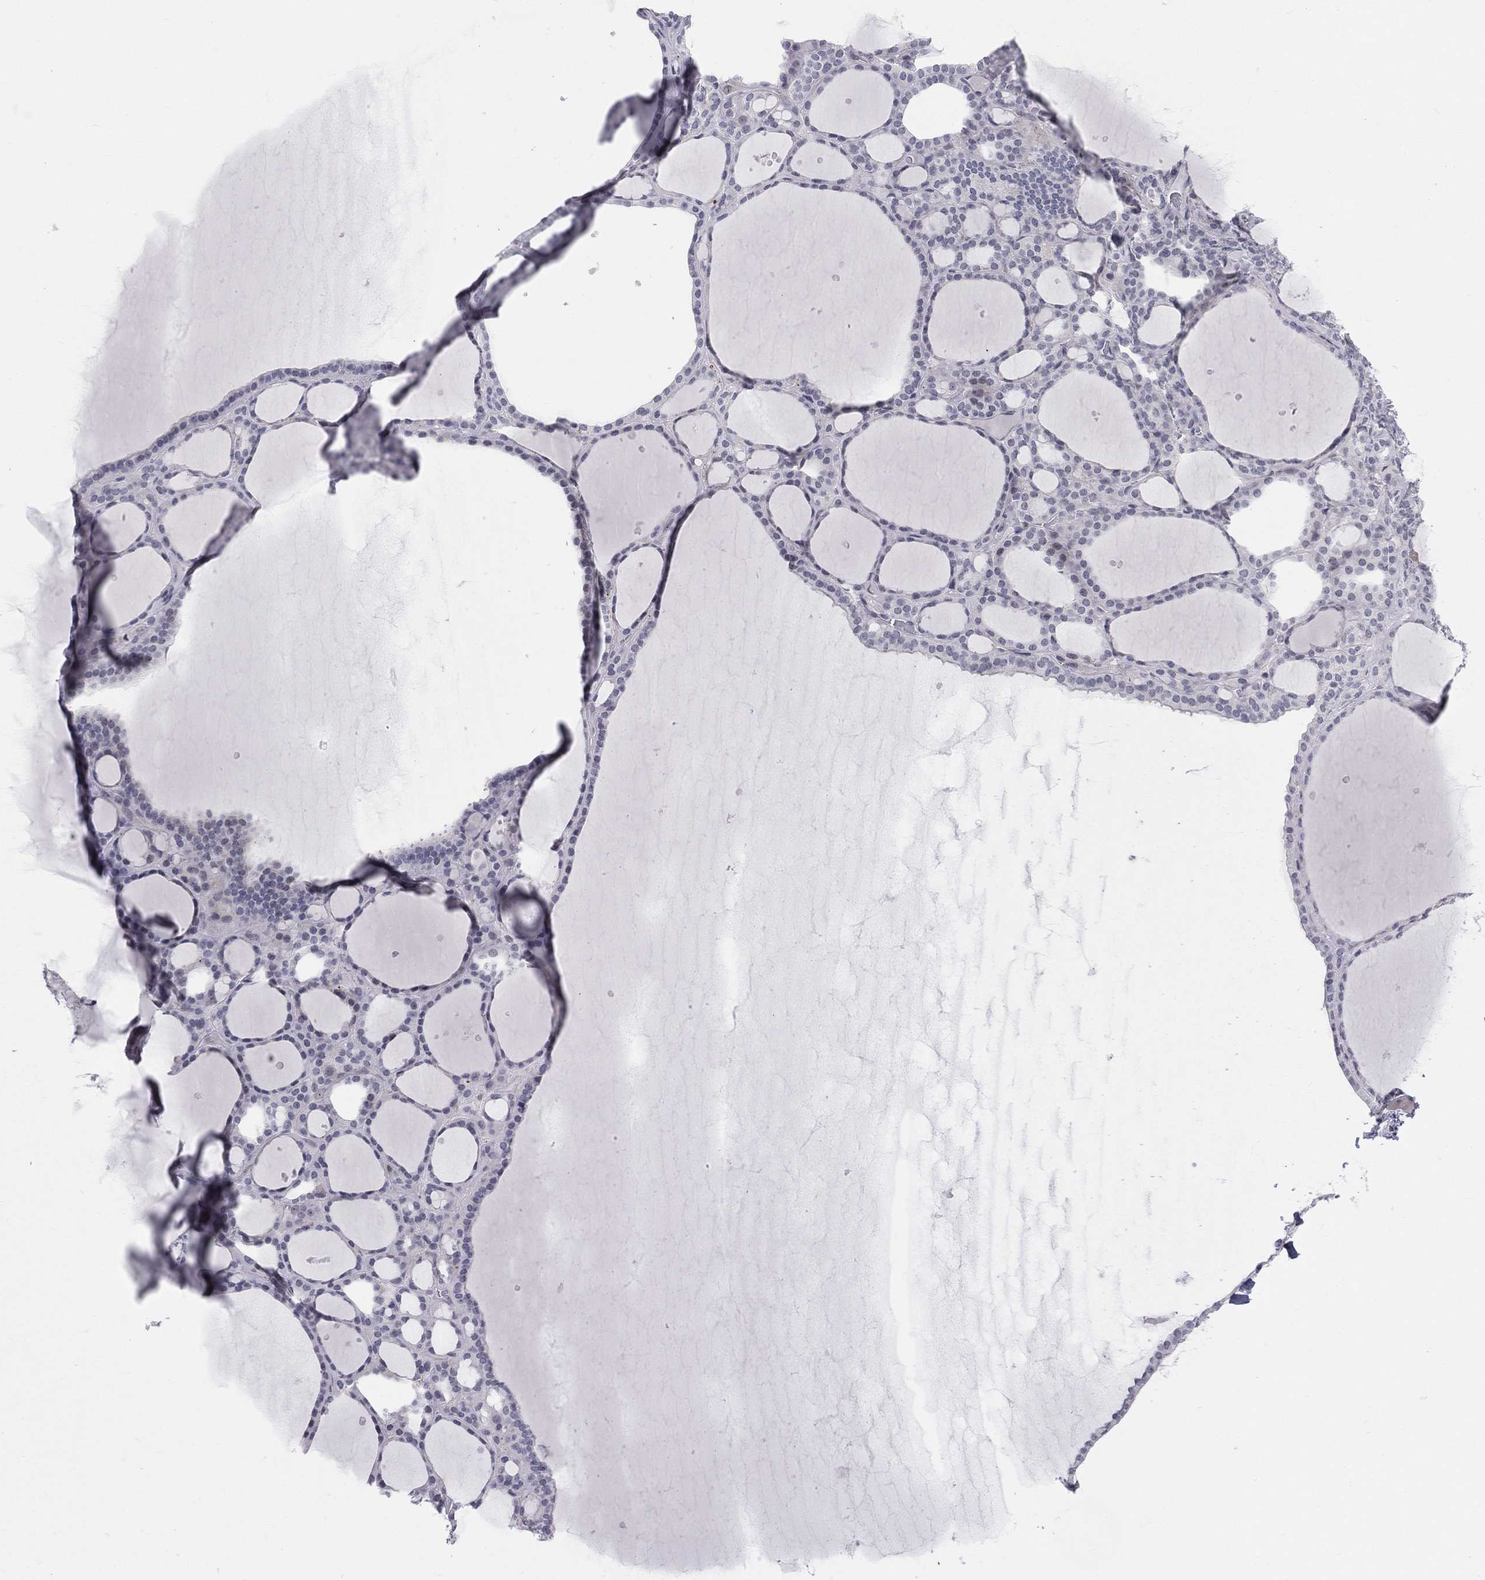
{"staining": {"intensity": "negative", "quantity": "none", "location": "none"}, "tissue": "thyroid gland", "cell_type": "Glandular cells", "image_type": "normal", "snomed": [{"axis": "morphology", "description": "Normal tissue, NOS"}, {"axis": "topography", "description": "Thyroid gland"}], "caption": "This is an immunohistochemistry histopathology image of unremarkable human thyroid gland. There is no positivity in glandular cells.", "gene": "CD22", "patient": {"sex": "male", "age": 63}}